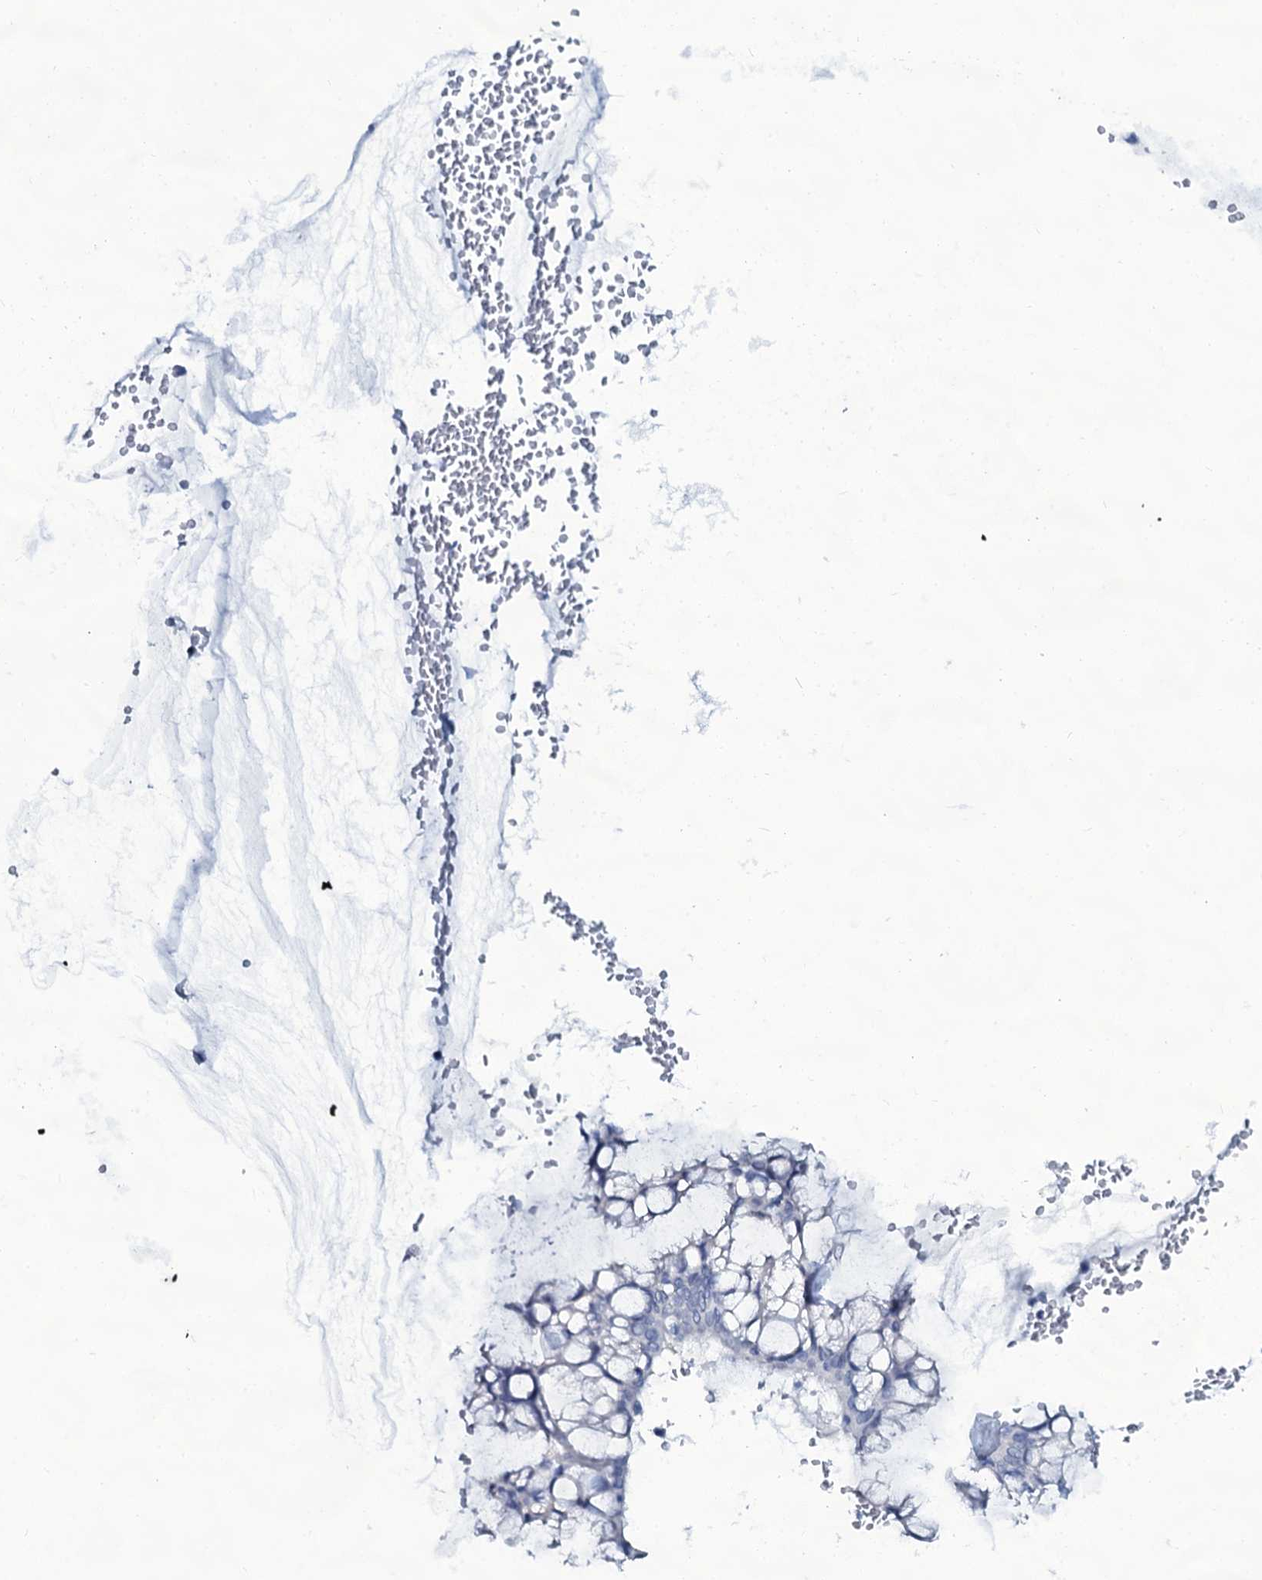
{"staining": {"intensity": "negative", "quantity": "none", "location": "none"}, "tissue": "ovarian cancer", "cell_type": "Tumor cells", "image_type": "cancer", "snomed": [{"axis": "morphology", "description": "Cystadenocarcinoma, mucinous, NOS"}, {"axis": "topography", "description": "Ovary"}], "caption": "Immunohistochemistry (IHC) image of mucinous cystadenocarcinoma (ovarian) stained for a protein (brown), which displays no positivity in tumor cells.", "gene": "SLC4A7", "patient": {"sex": "female", "age": 73}}